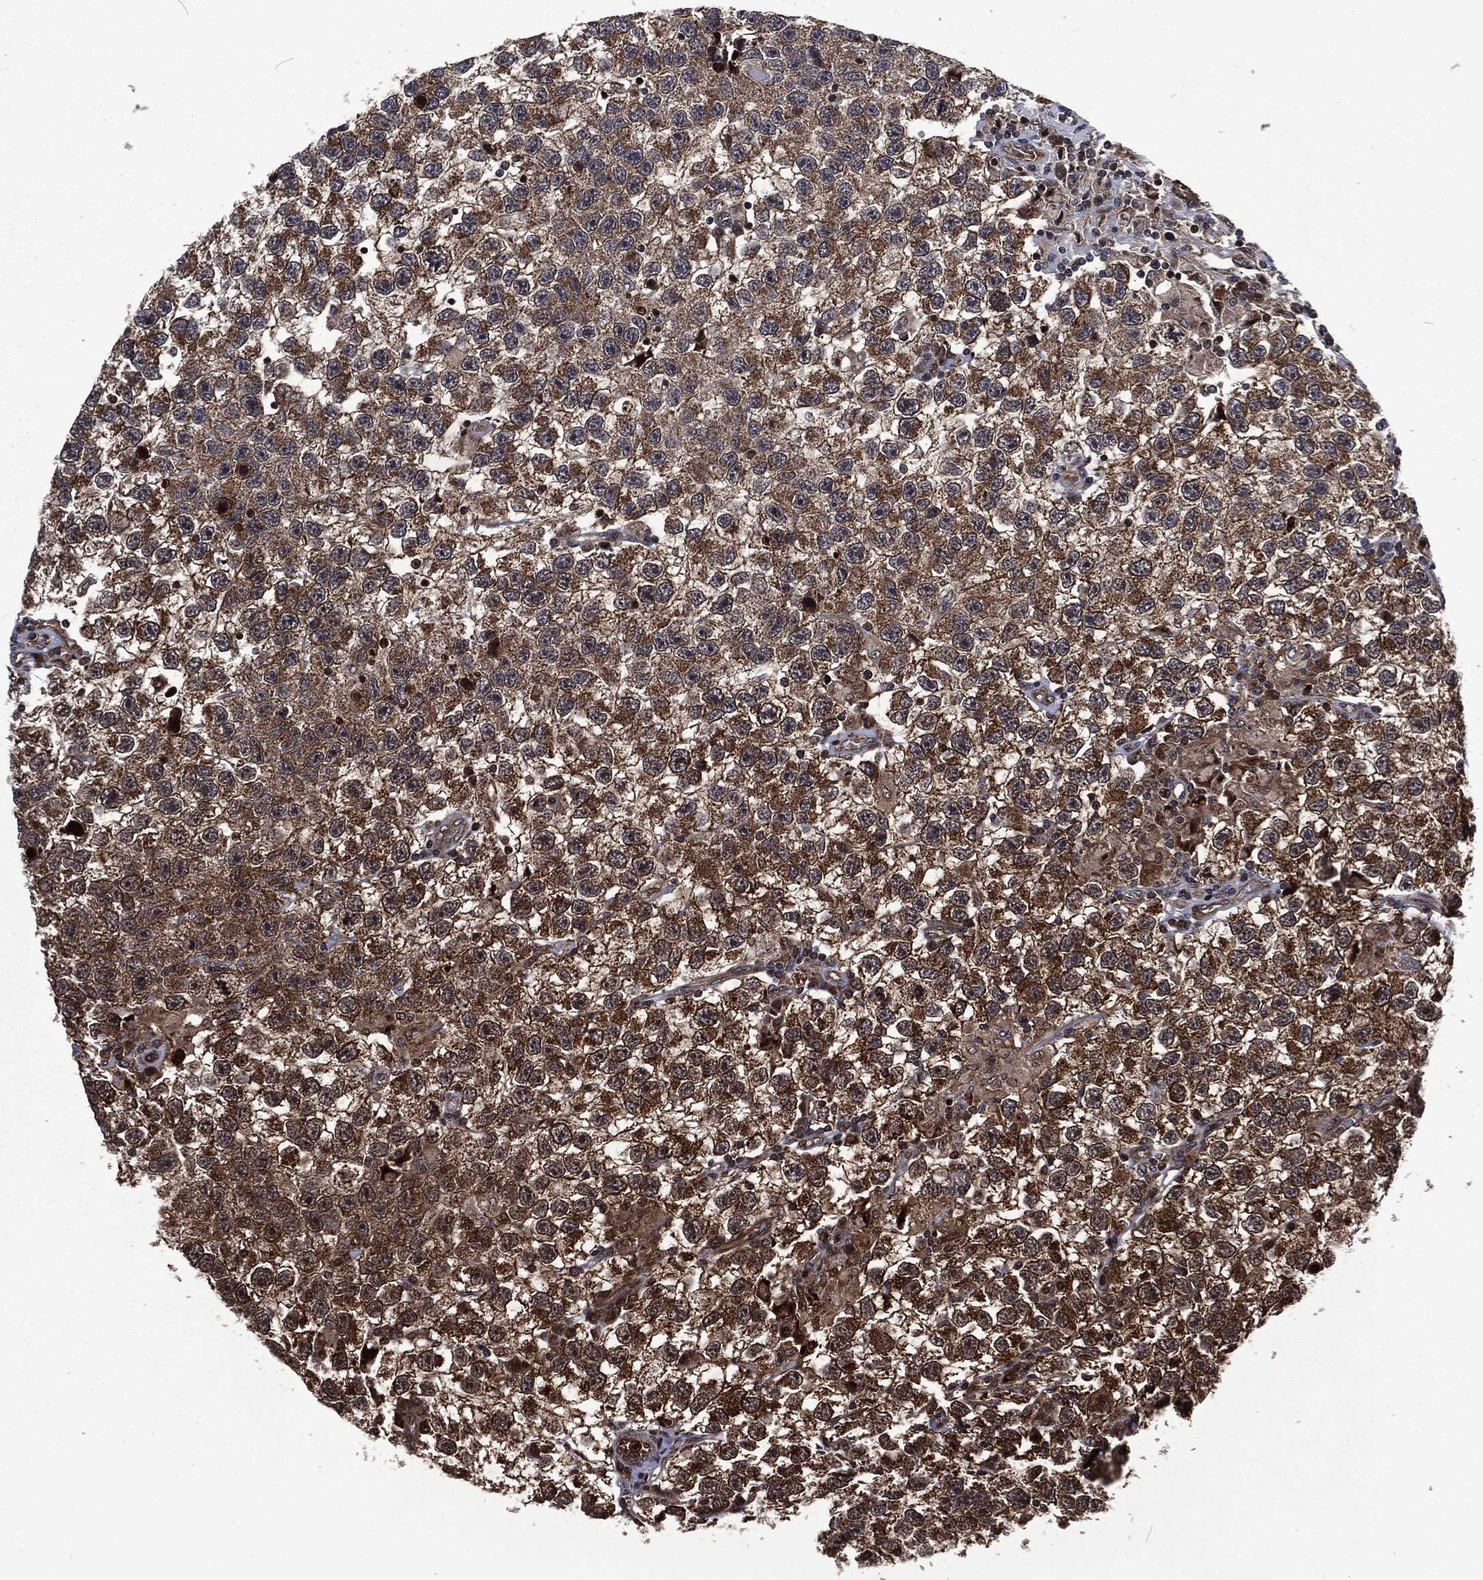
{"staining": {"intensity": "strong", "quantity": "25%-75%", "location": "cytoplasmic/membranous"}, "tissue": "testis cancer", "cell_type": "Tumor cells", "image_type": "cancer", "snomed": [{"axis": "morphology", "description": "Seminoma, NOS"}, {"axis": "topography", "description": "Testis"}], "caption": "IHC staining of testis cancer (seminoma), which shows high levels of strong cytoplasmic/membranous expression in approximately 25%-75% of tumor cells indicating strong cytoplasmic/membranous protein staining. The staining was performed using DAB (3,3'-diaminobenzidine) (brown) for protein detection and nuclei were counterstained in hematoxylin (blue).", "gene": "CMPK2", "patient": {"sex": "male", "age": 26}}